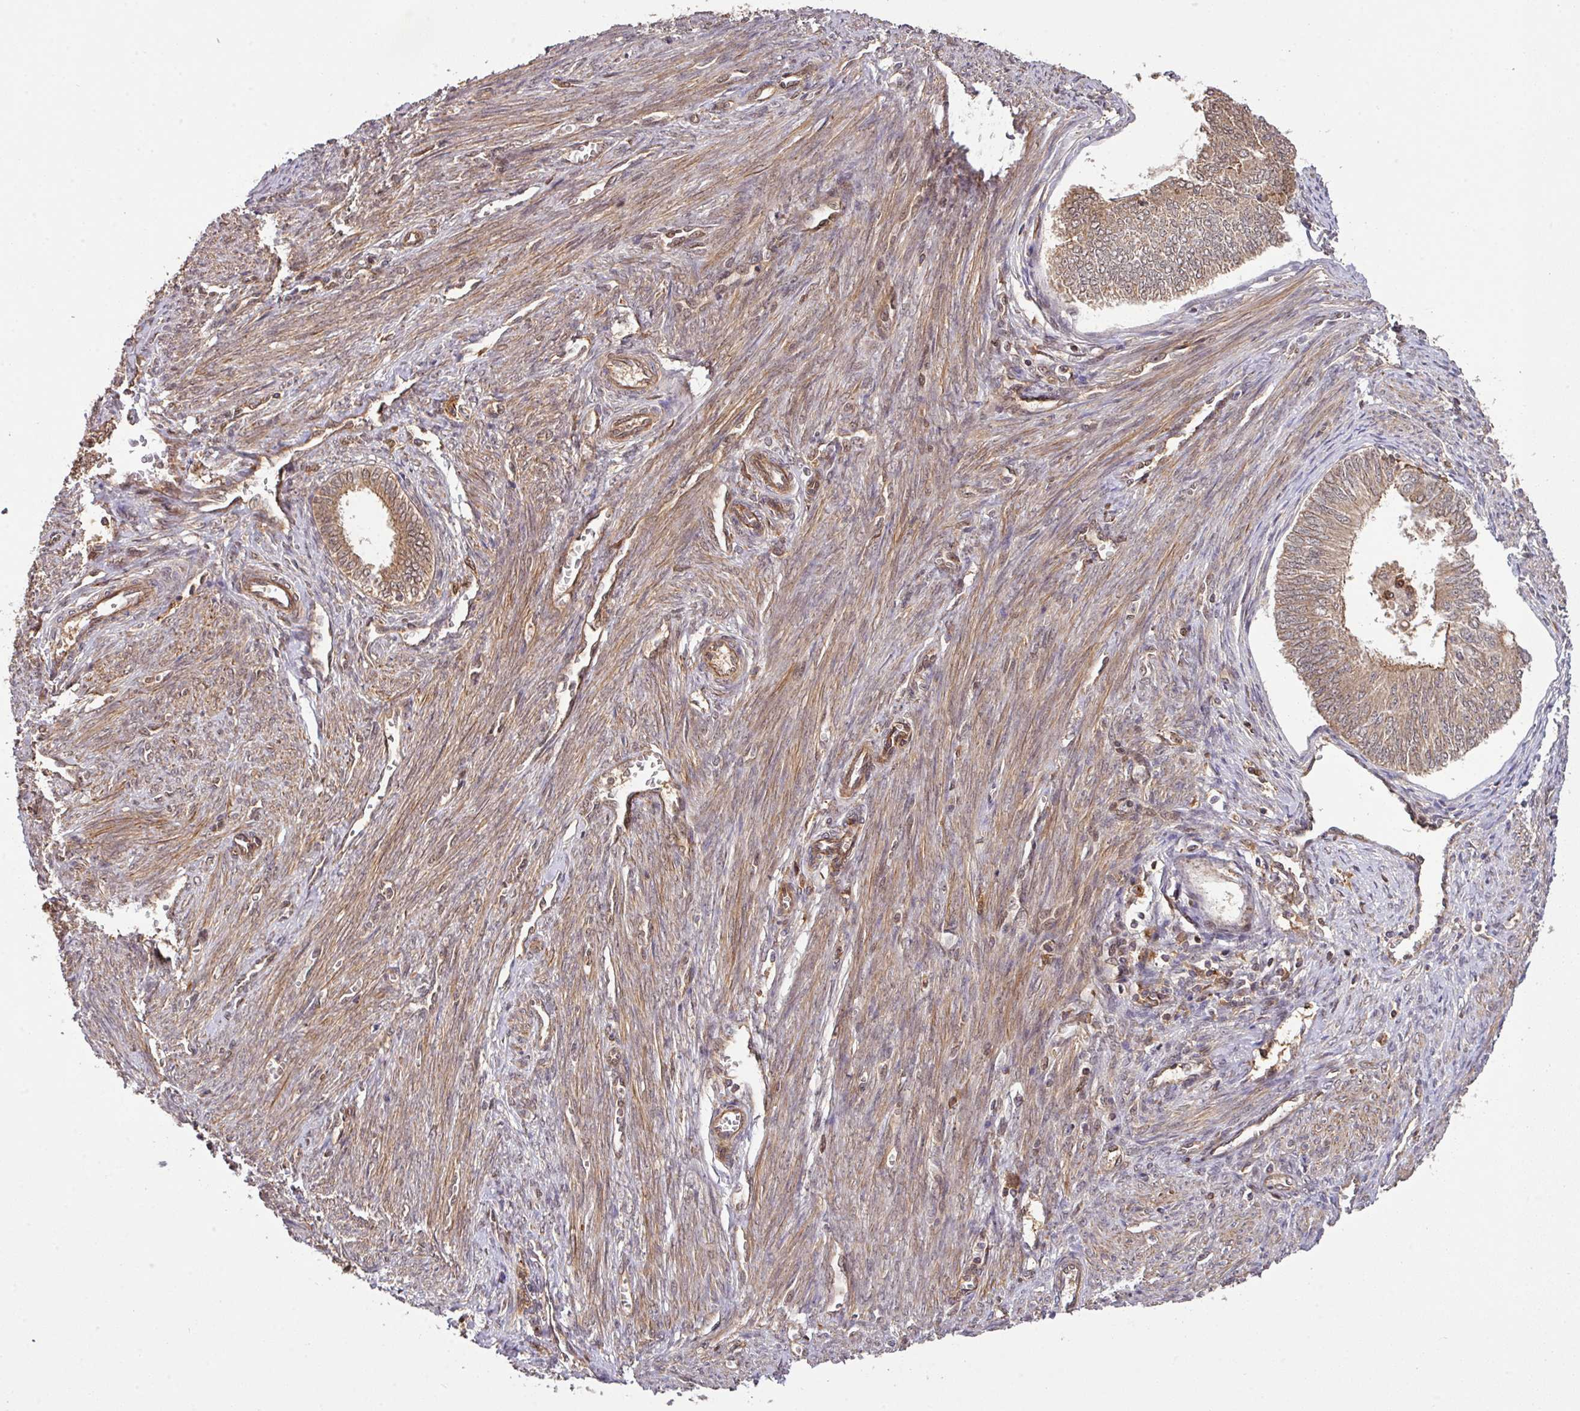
{"staining": {"intensity": "moderate", "quantity": ">75%", "location": "cytoplasmic/membranous,nuclear"}, "tissue": "endometrial cancer", "cell_type": "Tumor cells", "image_type": "cancer", "snomed": [{"axis": "morphology", "description": "Adenocarcinoma, NOS"}, {"axis": "topography", "description": "Endometrium"}], "caption": "Moderate cytoplasmic/membranous and nuclear protein expression is identified in approximately >75% of tumor cells in endometrial adenocarcinoma.", "gene": "ARPIN", "patient": {"sex": "female", "age": 68}}